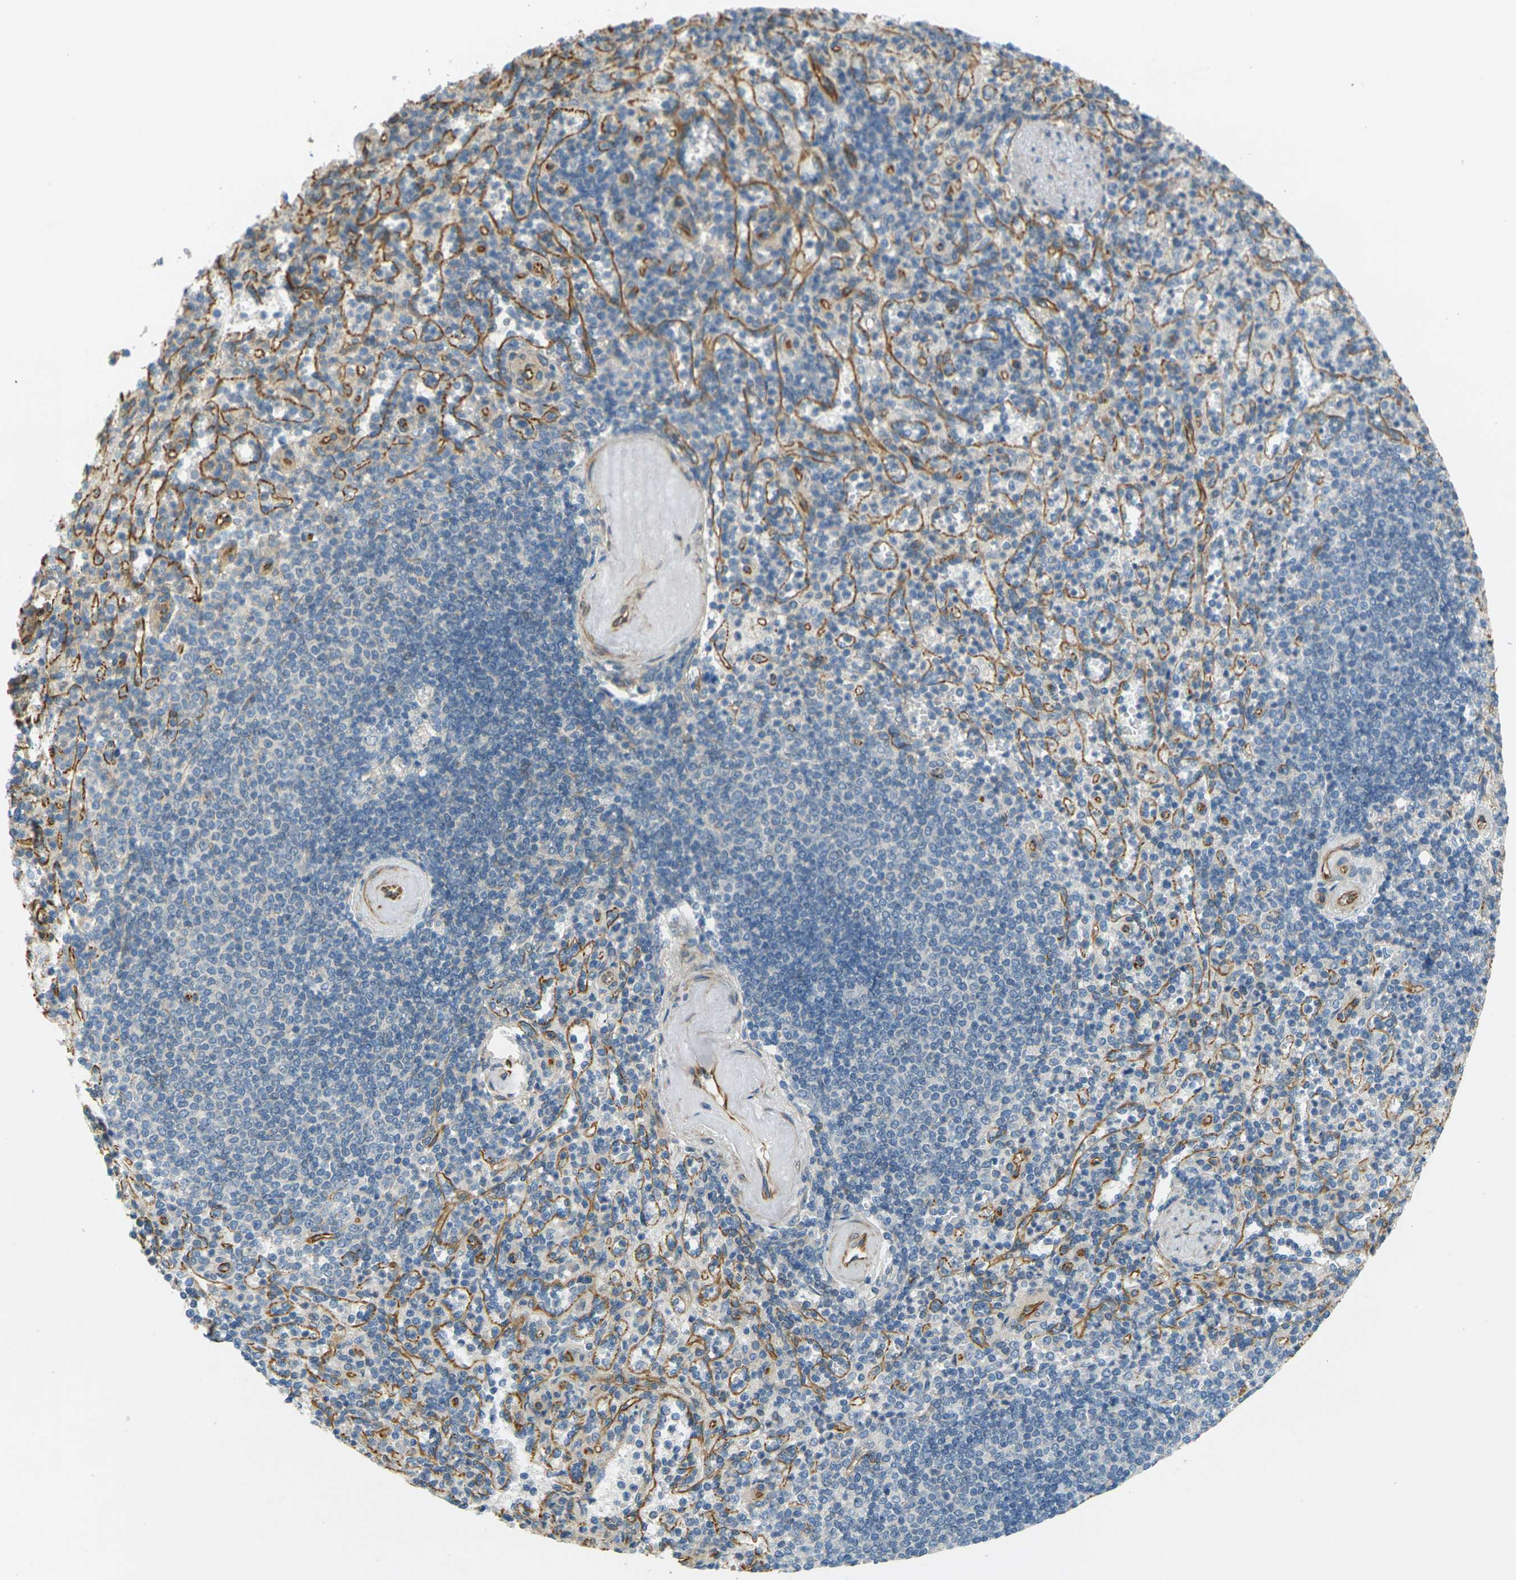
{"staining": {"intensity": "negative", "quantity": "none", "location": "none"}, "tissue": "spleen", "cell_type": "Cells in red pulp", "image_type": "normal", "snomed": [{"axis": "morphology", "description": "Normal tissue, NOS"}, {"axis": "topography", "description": "Spleen"}], "caption": "Spleen stained for a protein using immunohistochemistry displays no expression cells in red pulp.", "gene": "CYTH3", "patient": {"sex": "female", "age": 74}}